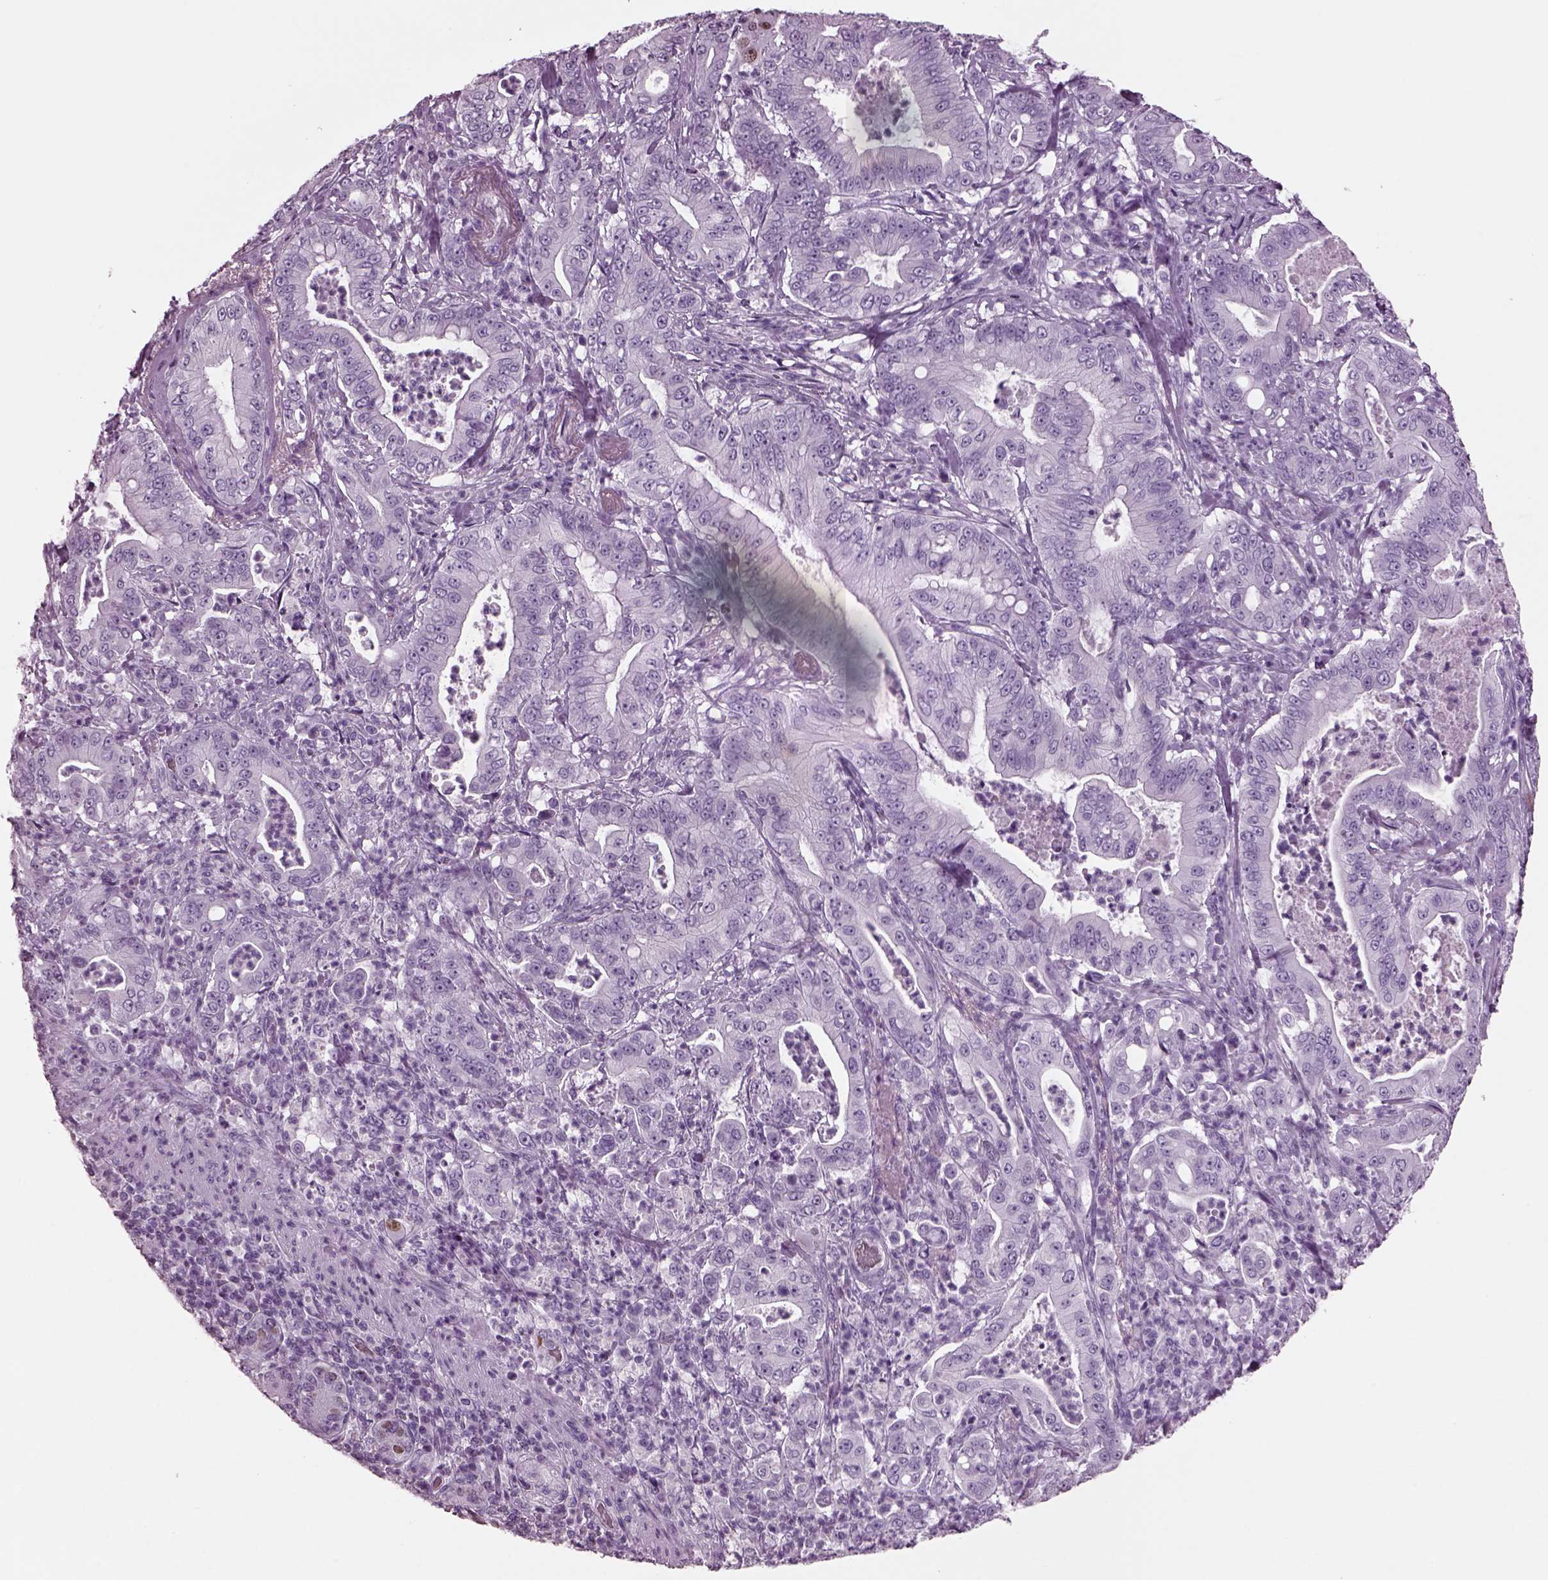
{"staining": {"intensity": "negative", "quantity": "none", "location": "none"}, "tissue": "pancreatic cancer", "cell_type": "Tumor cells", "image_type": "cancer", "snomed": [{"axis": "morphology", "description": "Adenocarcinoma, NOS"}, {"axis": "topography", "description": "Pancreas"}], "caption": "A high-resolution micrograph shows immunohistochemistry staining of pancreatic cancer (adenocarcinoma), which reveals no significant positivity in tumor cells.", "gene": "KRTAP3-2", "patient": {"sex": "male", "age": 71}}